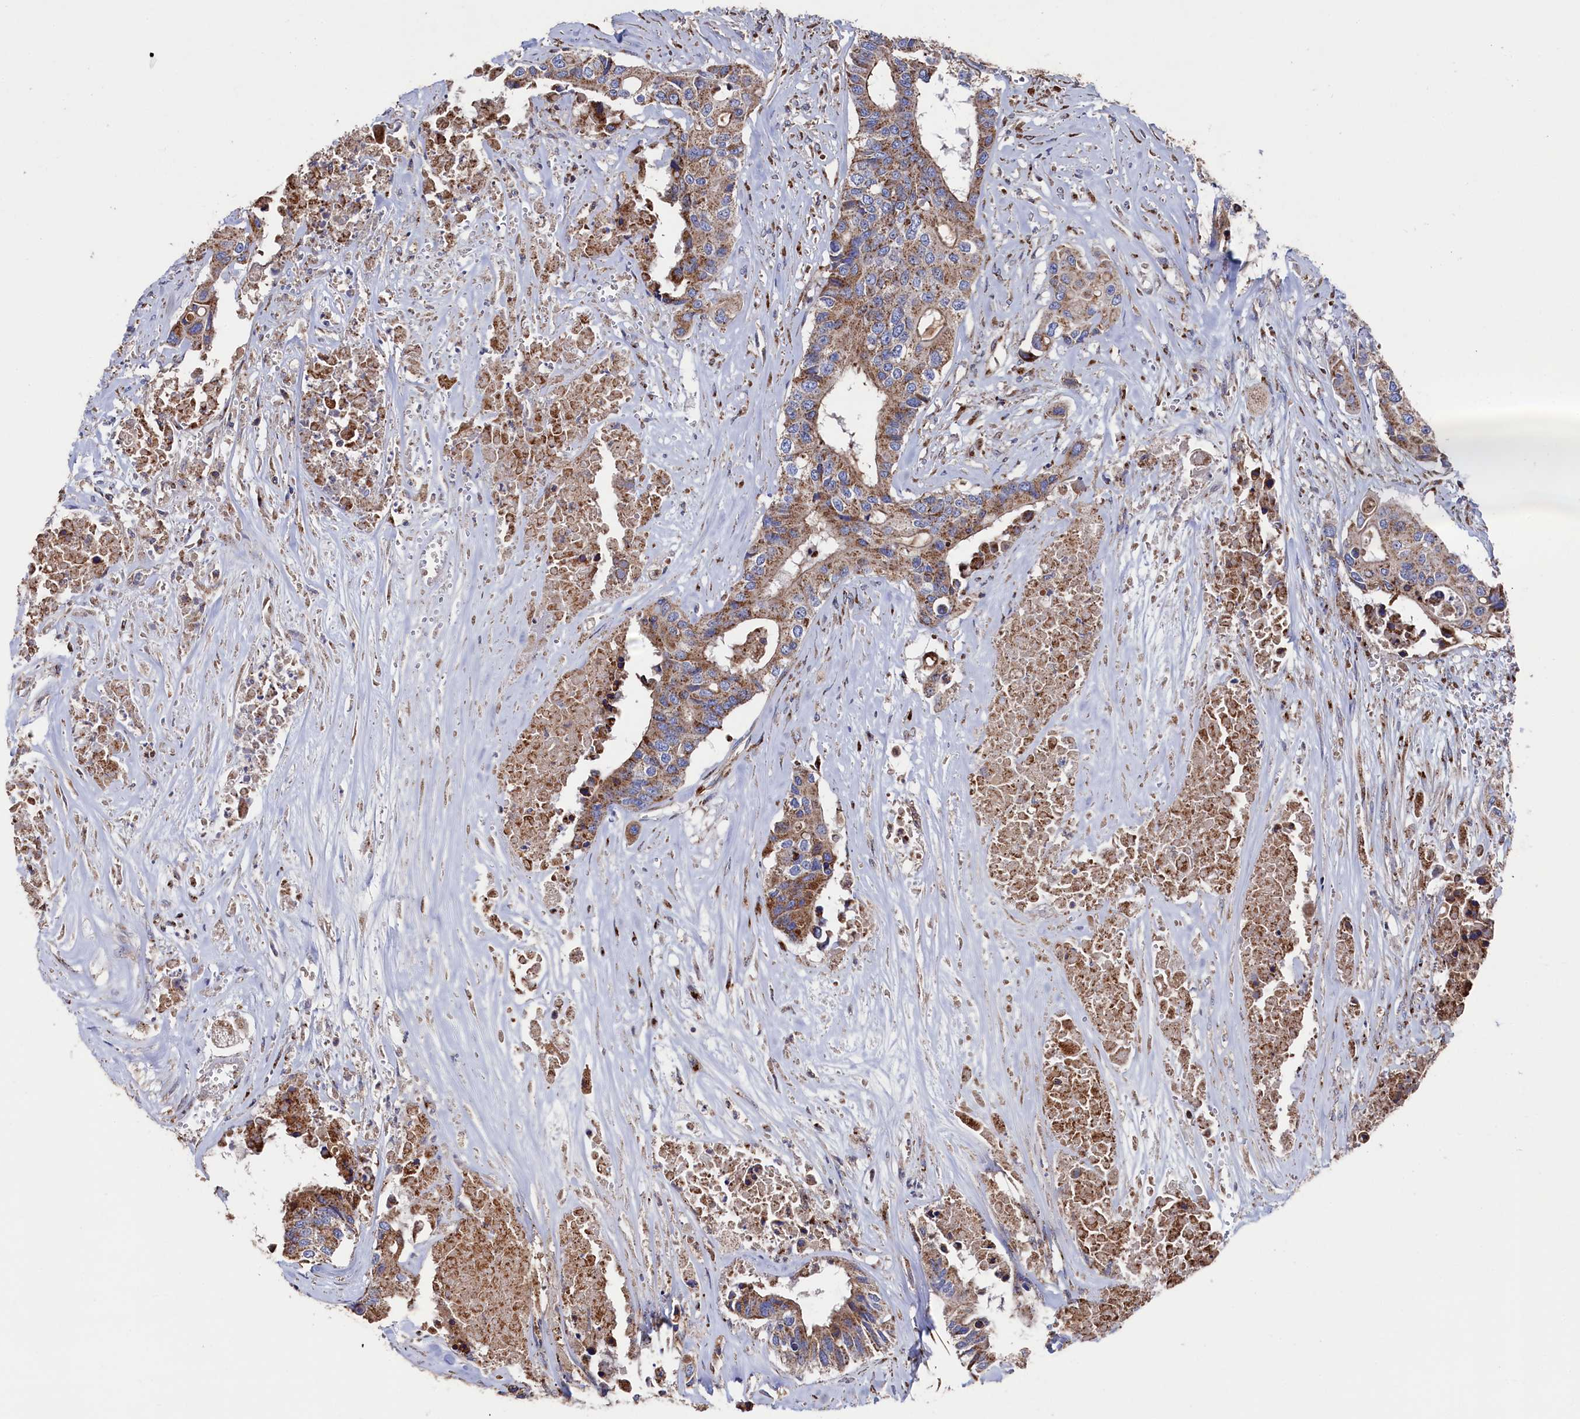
{"staining": {"intensity": "moderate", "quantity": ">75%", "location": "cytoplasmic/membranous"}, "tissue": "colorectal cancer", "cell_type": "Tumor cells", "image_type": "cancer", "snomed": [{"axis": "morphology", "description": "Adenocarcinoma, NOS"}, {"axis": "topography", "description": "Colon"}], "caption": "A photomicrograph showing moderate cytoplasmic/membranous expression in approximately >75% of tumor cells in colorectal cancer (adenocarcinoma), as visualized by brown immunohistochemical staining.", "gene": "PRRC1", "patient": {"sex": "male", "age": 77}}